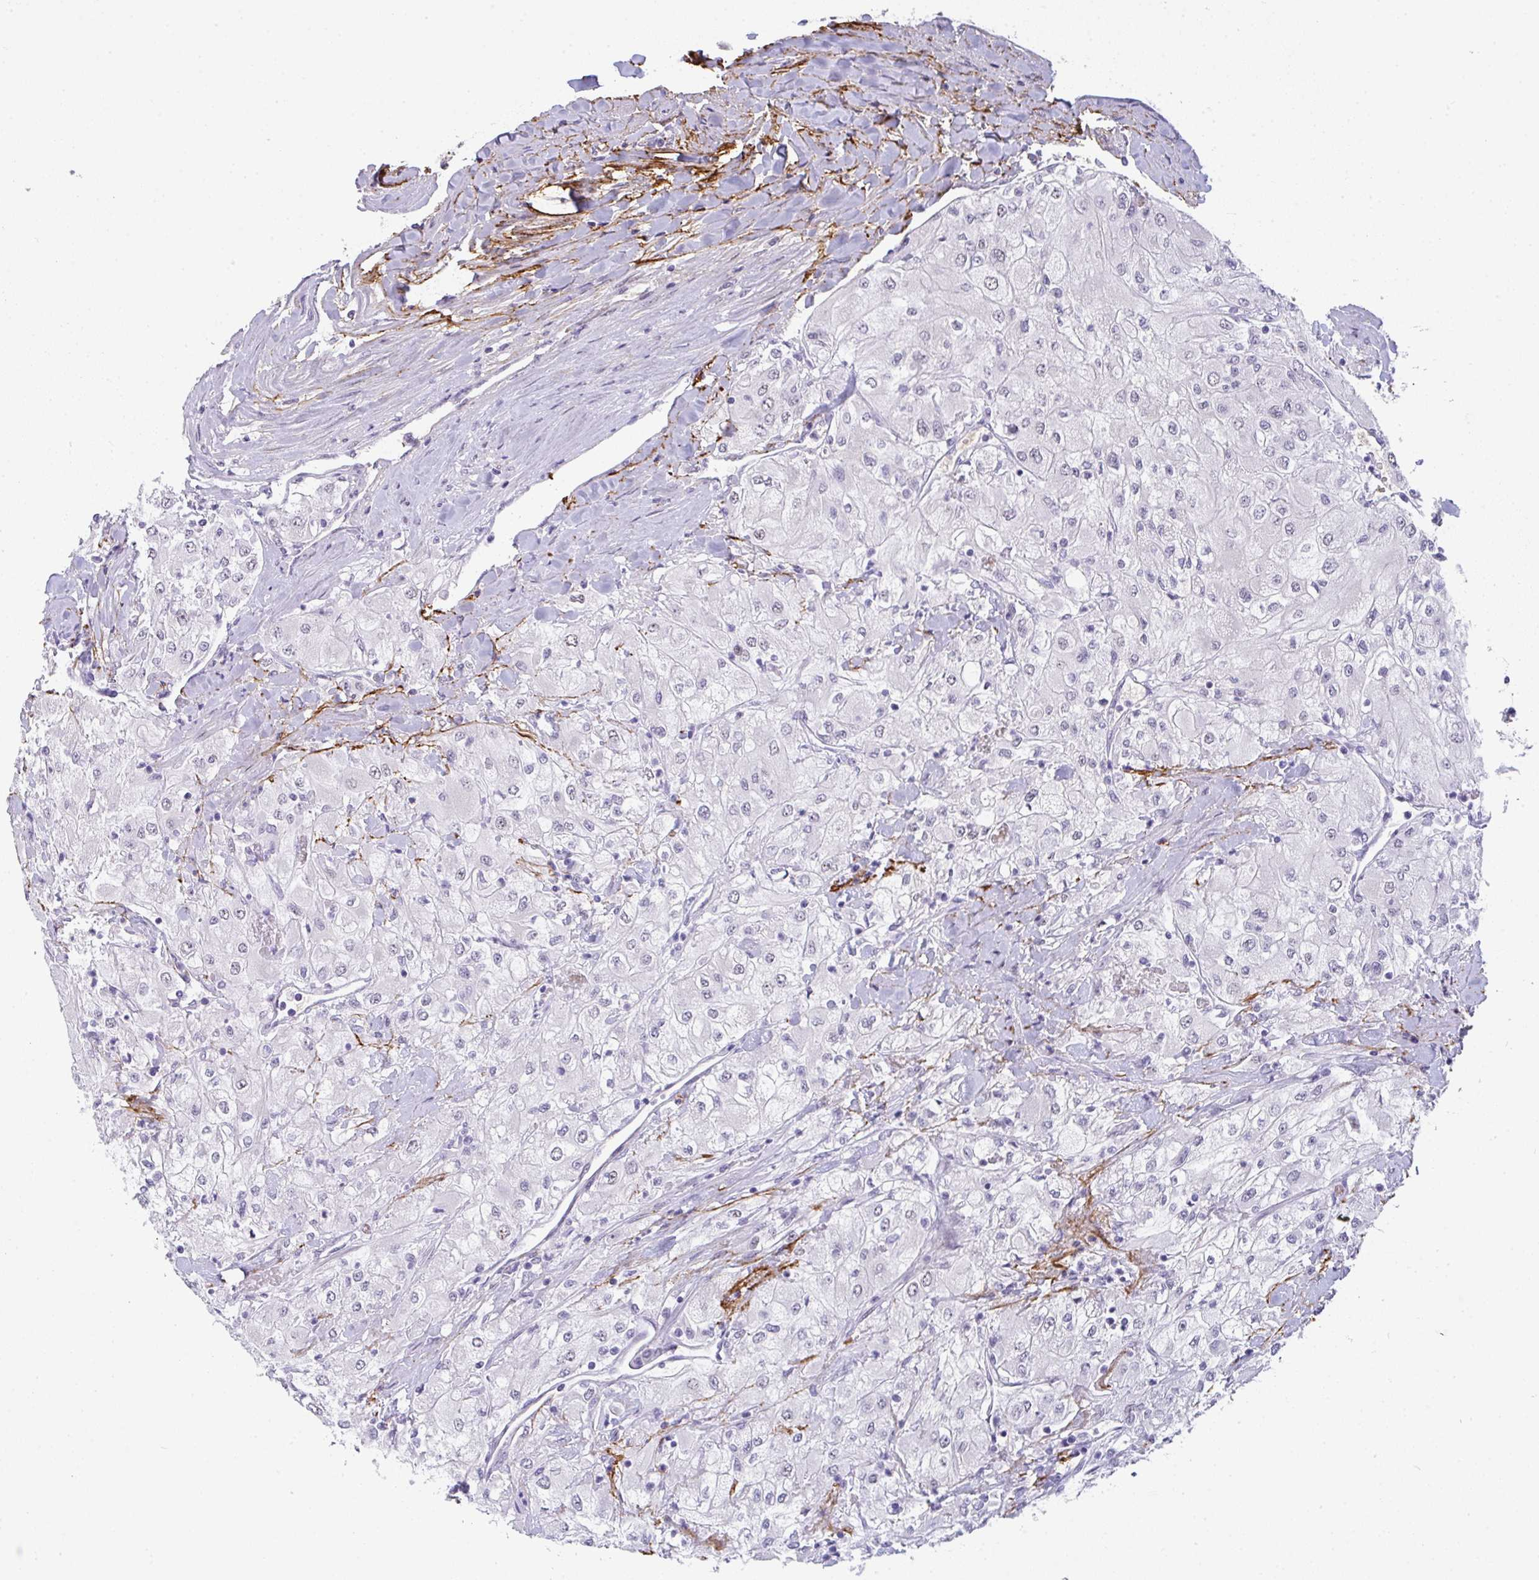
{"staining": {"intensity": "negative", "quantity": "none", "location": "none"}, "tissue": "renal cancer", "cell_type": "Tumor cells", "image_type": "cancer", "snomed": [{"axis": "morphology", "description": "Adenocarcinoma, NOS"}, {"axis": "topography", "description": "Kidney"}], "caption": "The immunohistochemistry photomicrograph has no significant staining in tumor cells of renal cancer (adenocarcinoma) tissue.", "gene": "TNMD", "patient": {"sex": "male", "age": 80}}